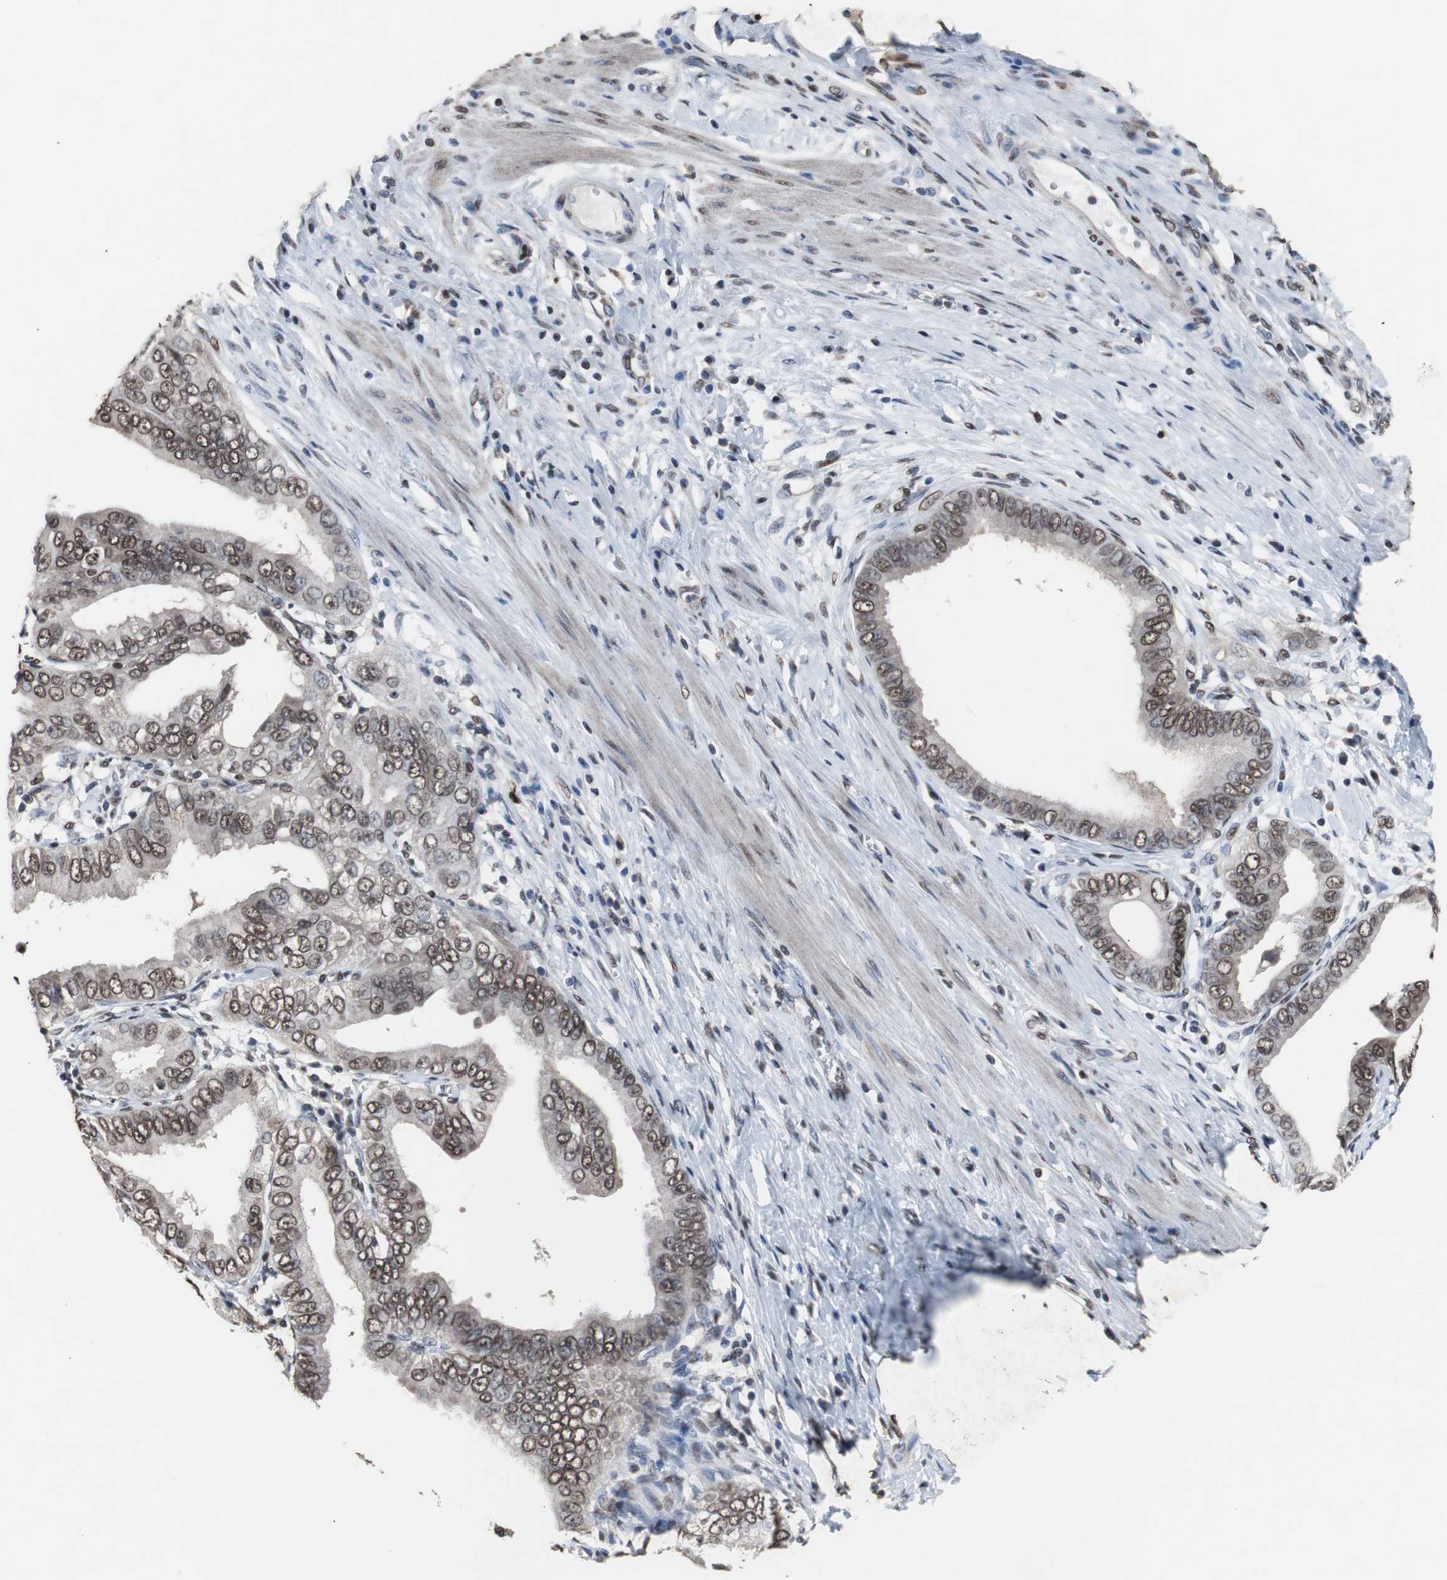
{"staining": {"intensity": "moderate", "quantity": ">75%", "location": "cytoplasmic/membranous,nuclear"}, "tissue": "pancreatic cancer", "cell_type": "Tumor cells", "image_type": "cancer", "snomed": [{"axis": "morphology", "description": "Normal tissue, NOS"}, {"axis": "topography", "description": "Lymph node"}], "caption": "IHC (DAB (3,3'-diaminobenzidine)) staining of pancreatic cancer displays moderate cytoplasmic/membranous and nuclear protein positivity in about >75% of tumor cells.", "gene": "MED27", "patient": {"sex": "male", "age": 50}}